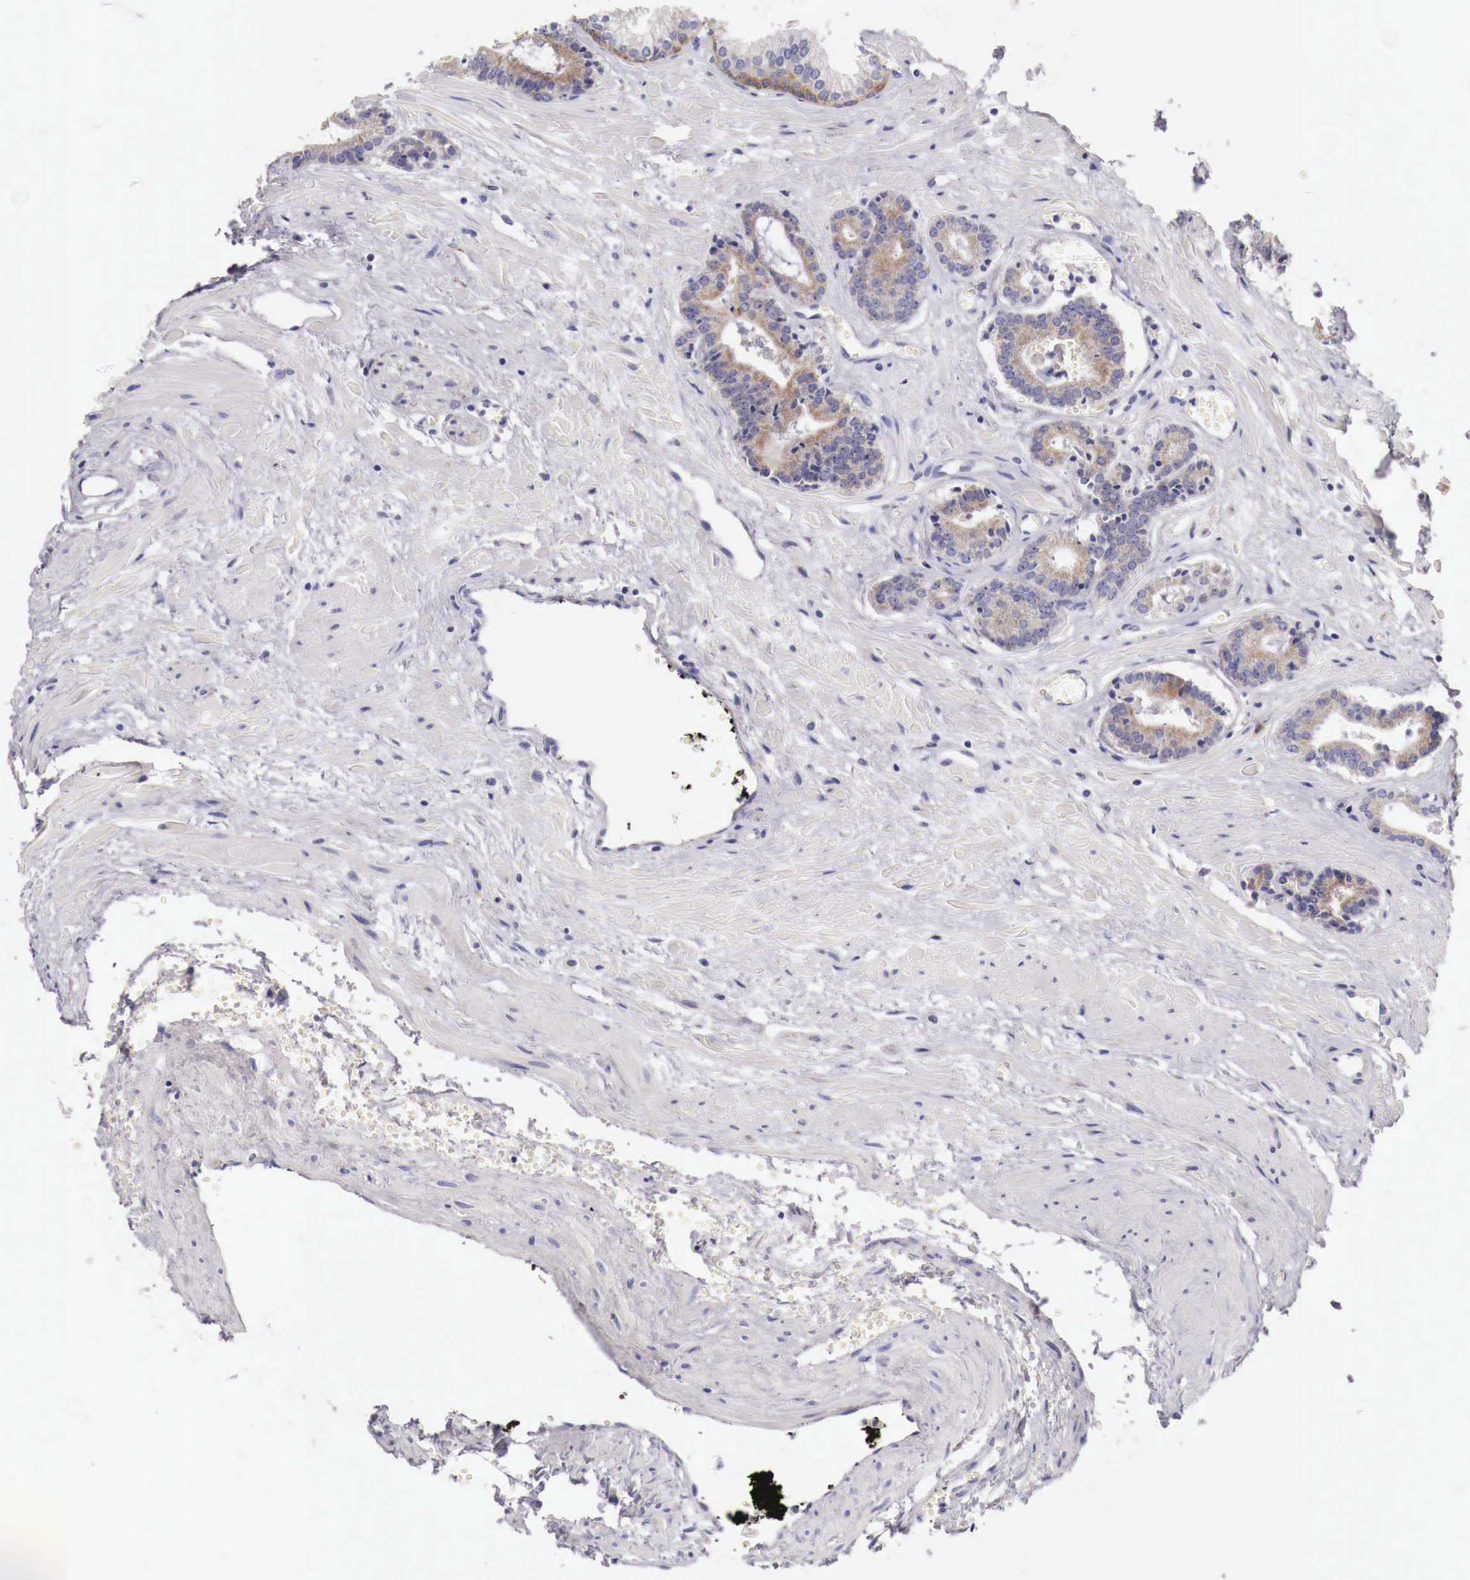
{"staining": {"intensity": "weak", "quantity": "25%-75%", "location": "cytoplasmic/membranous"}, "tissue": "prostate cancer", "cell_type": "Tumor cells", "image_type": "cancer", "snomed": [{"axis": "morphology", "description": "Adenocarcinoma, High grade"}, {"axis": "topography", "description": "Prostate"}], "caption": "Immunohistochemistry micrograph of human prostate cancer stained for a protein (brown), which displays low levels of weak cytoplasmic/membranous expression in approximately 25%-75% of tumor cells.", "gene": "NREP", "patient": {"sex": "male", "age": 56}}